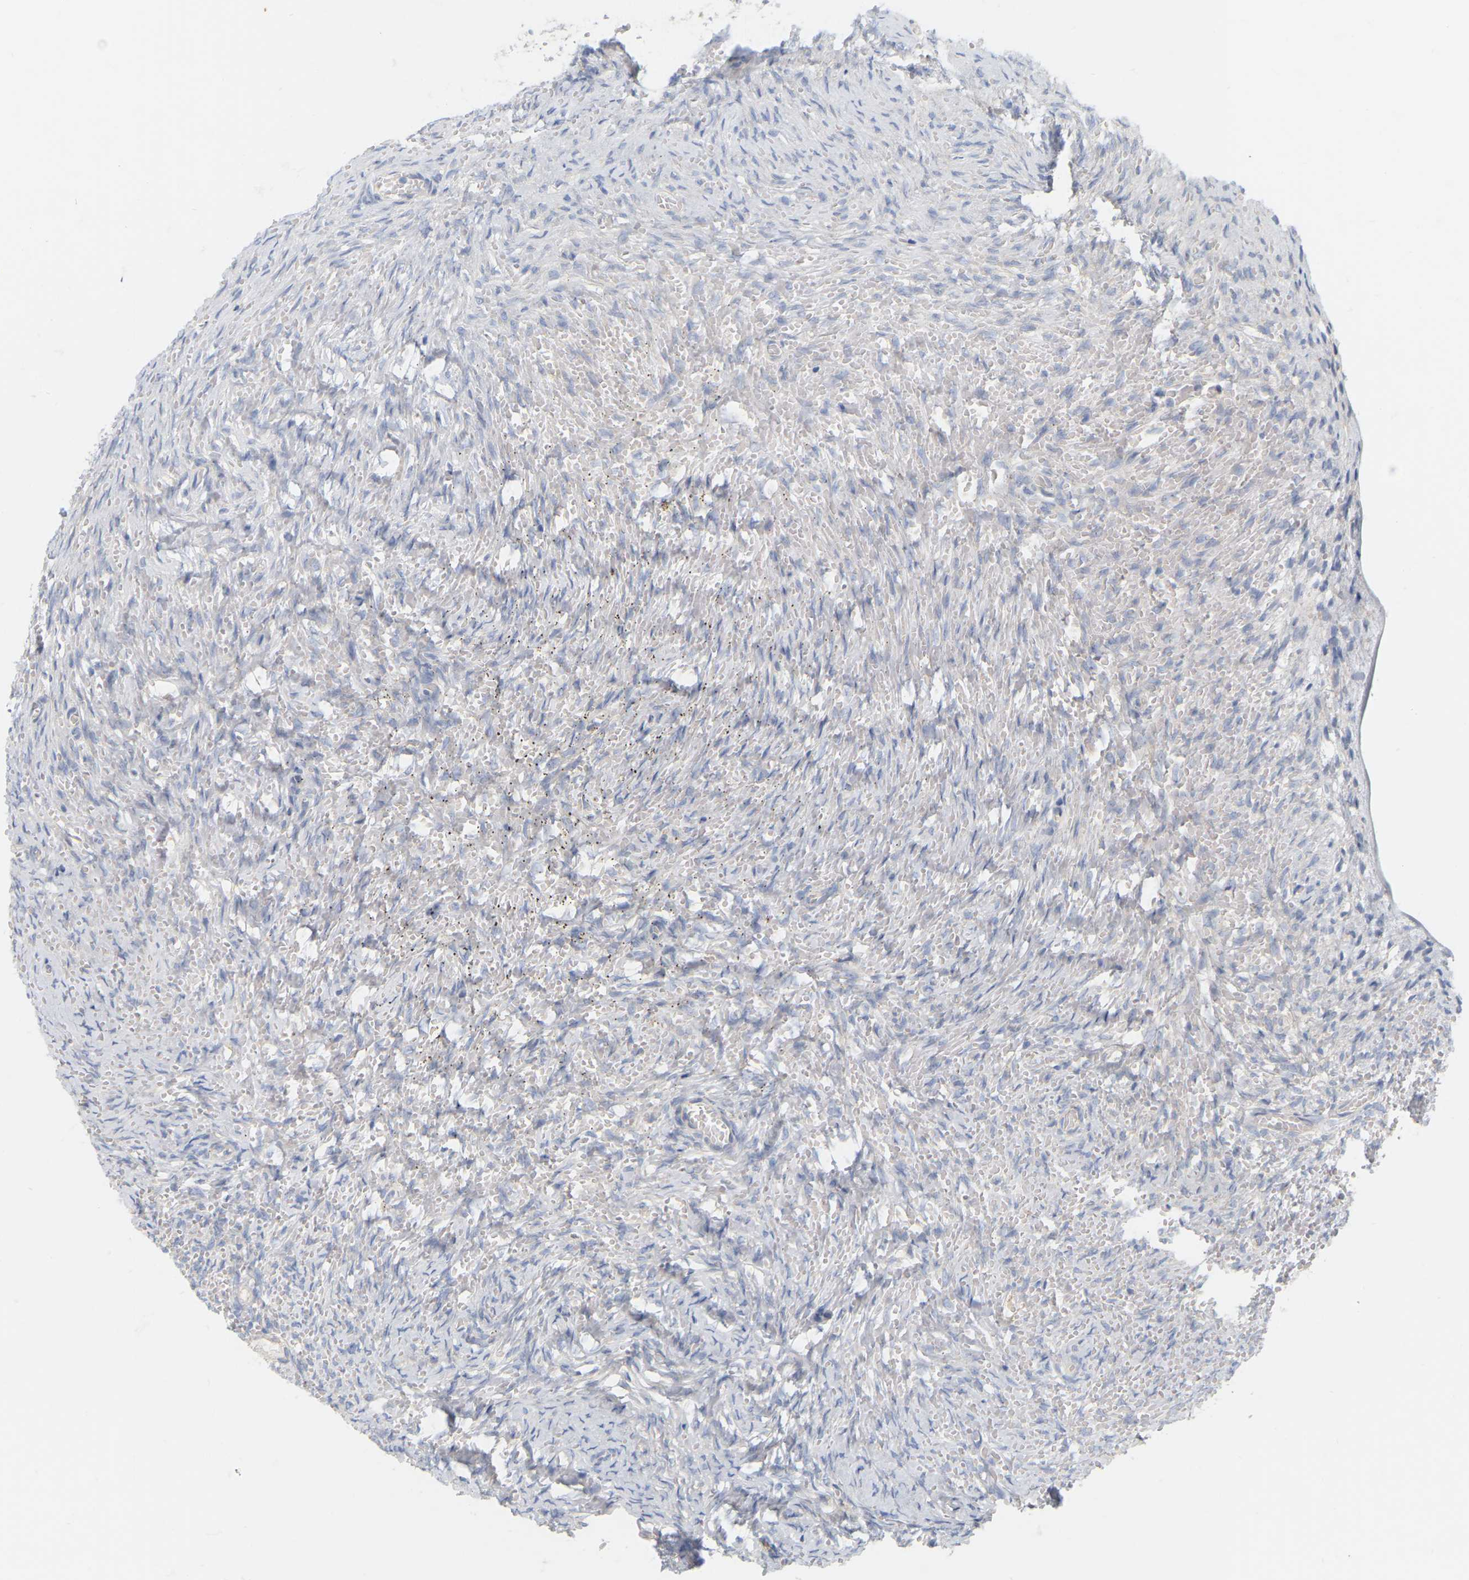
{"staining": {"intensity": "negative", "quantity": "none", "location": "none"}, "tissue": "ovary", "cell_type": "Ovarian stroma cells", "image_type": "normal", "snomed": [{"axis": "morphology", "description": "Normal tissue, NOS"}, {"axis": "topography", "description": "Ovary"}], "caption": "This is a histopathology image of immunohistochemistry staining of benign ovary, which shows no expression in ovarian stroma cells.", "gene": "MINDY4", "patient": {"sex": "female", "age": 27}}